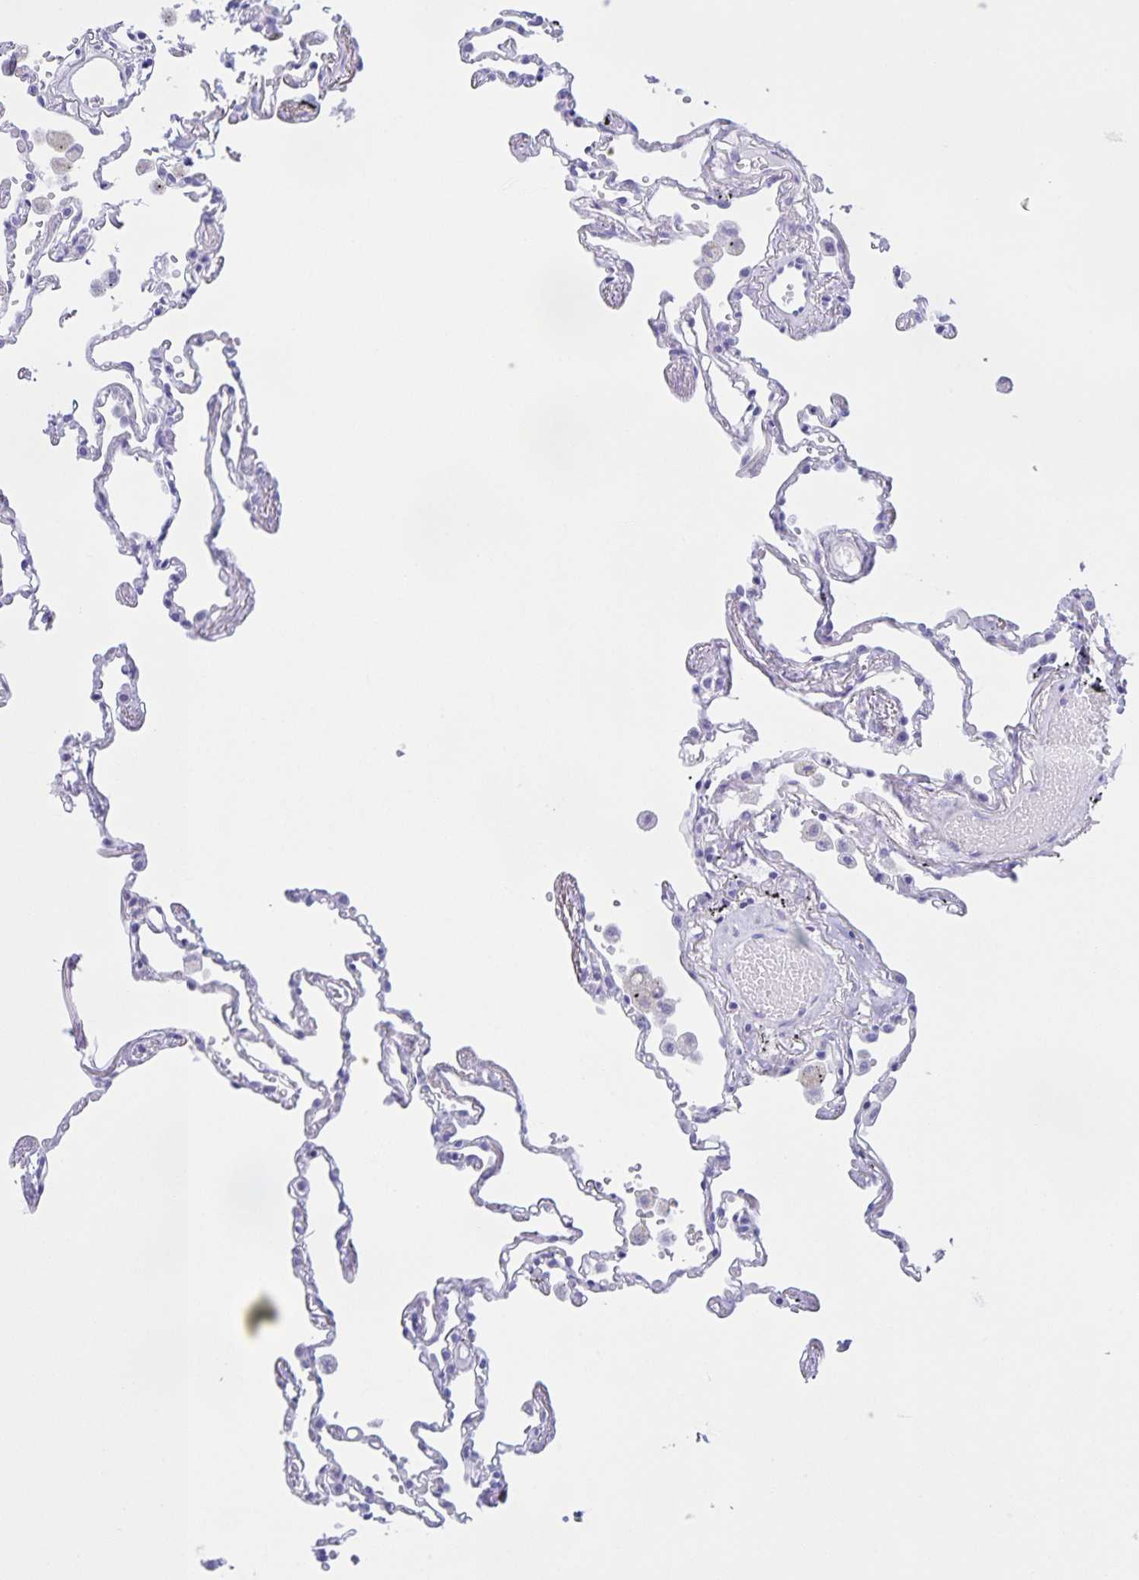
{"staining": {"intensity": "negative", "quantity": "none", "location": "none"}, "tissue": "lung", "cell_type": "Alveolar cells", "image_type": "normal", "snomed": [{"axis": "morphology", "description": "Normal tissue, NOS"}, {"axis": "topography", "description": "Lung"}], "caption": "The photomicrograph demonstrates no staining of alveolar cells in benign lung.", "gene": "TGIF2LX", "patient": {"sex": "female", "age": 67}}